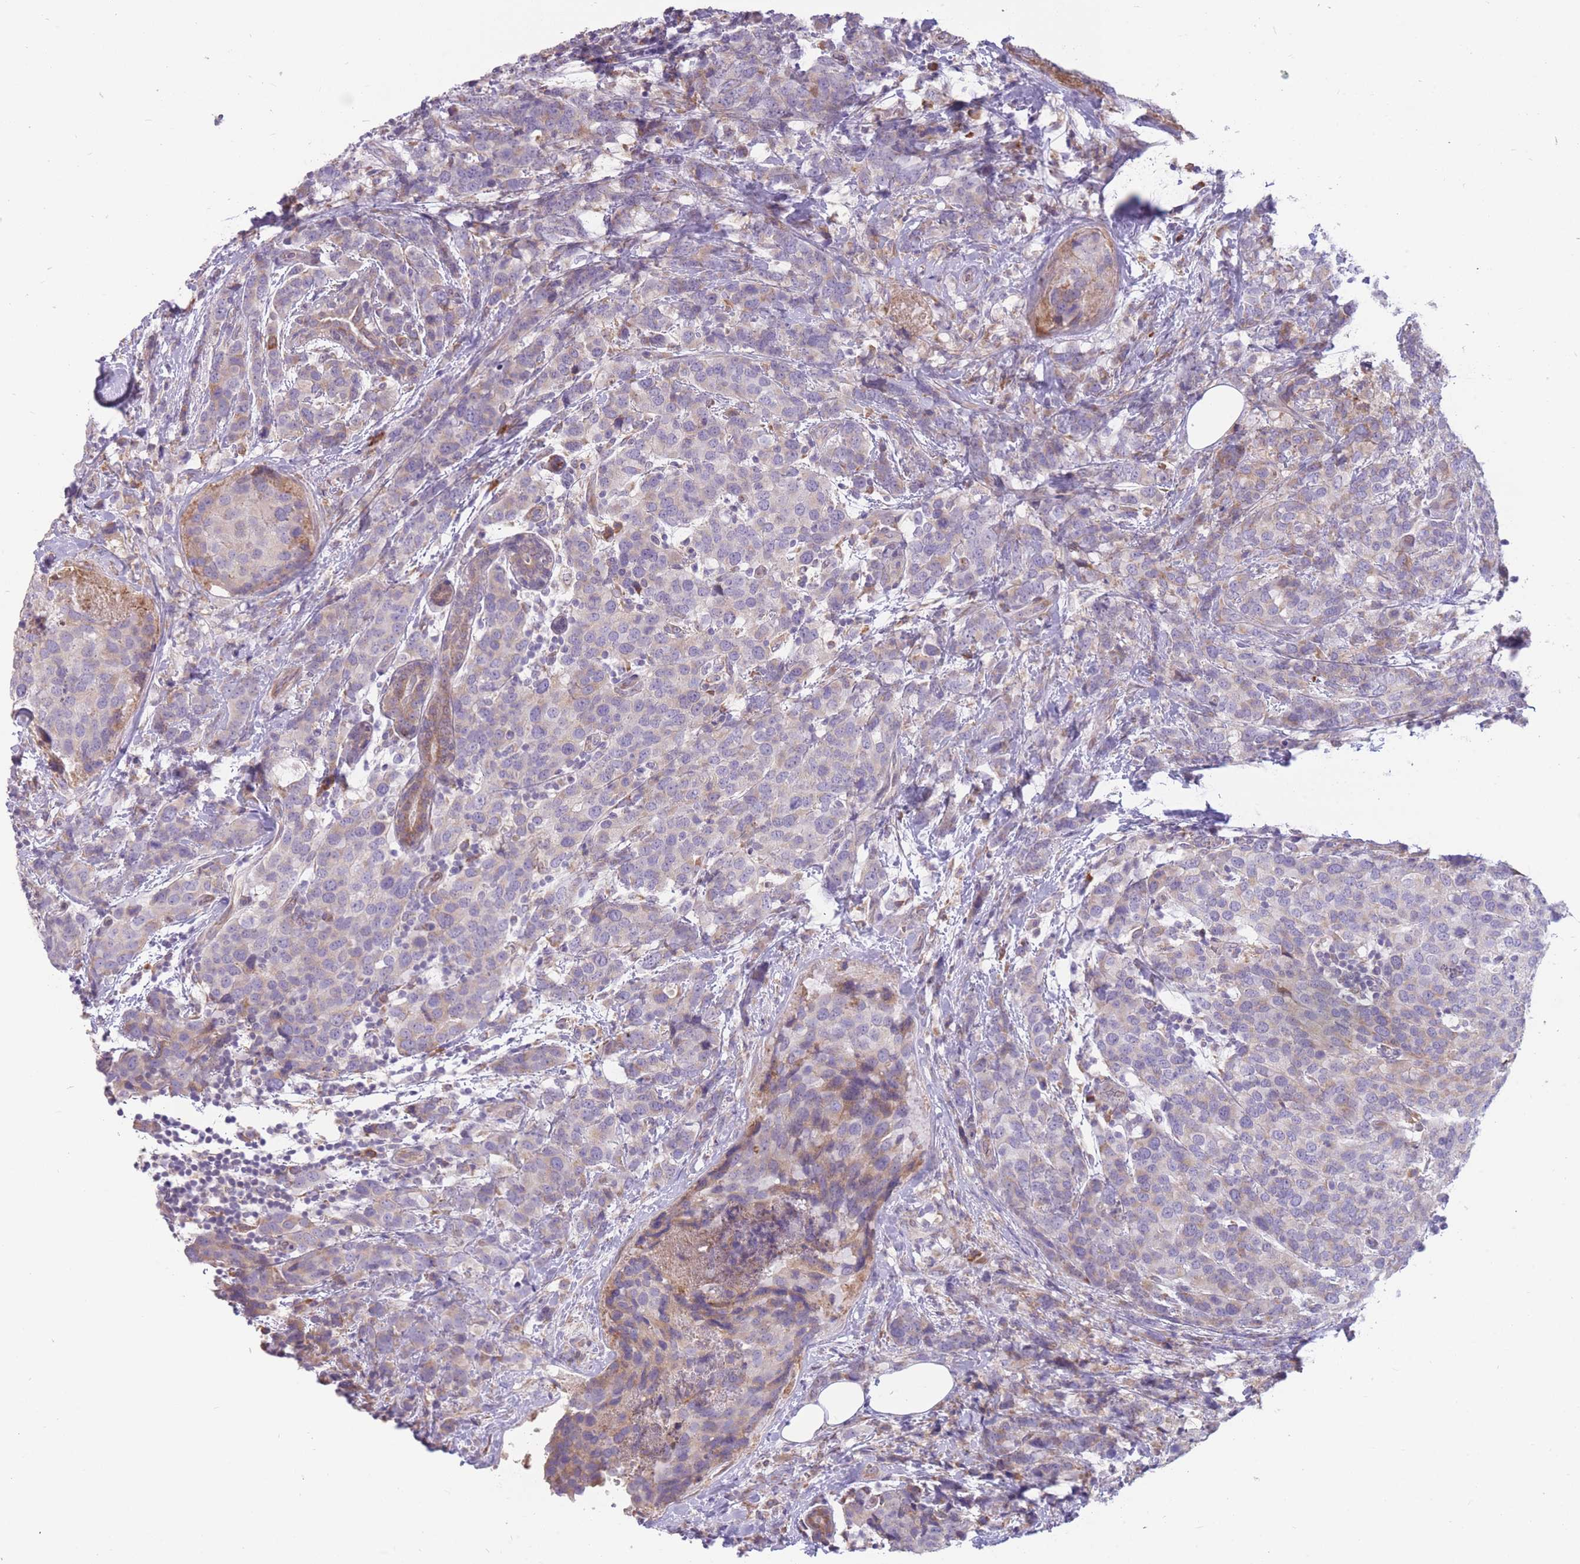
{"staining": {"intensity": "weak", "quantity": "<25%", "location": "cytoplasmic/membranous"}, "tissue": "breast cancer", "cell_type": "Tumor cells", "image_type": "cancer", "snomed": [{"axis": "morphology", "description": "Lobular carcinoma"}, {"axis": "topography", "description": "Breast"}], "caption": "IHC image of neoplastic tissue: human breast cancer (lobular carcinoma) stained with DAB (3,3'-diaminobenzidine) exhibits no significant protein positivity in tumor cells.", "gene": "TRAPPC5", "patient": {"sex": "female", "age": 59}}